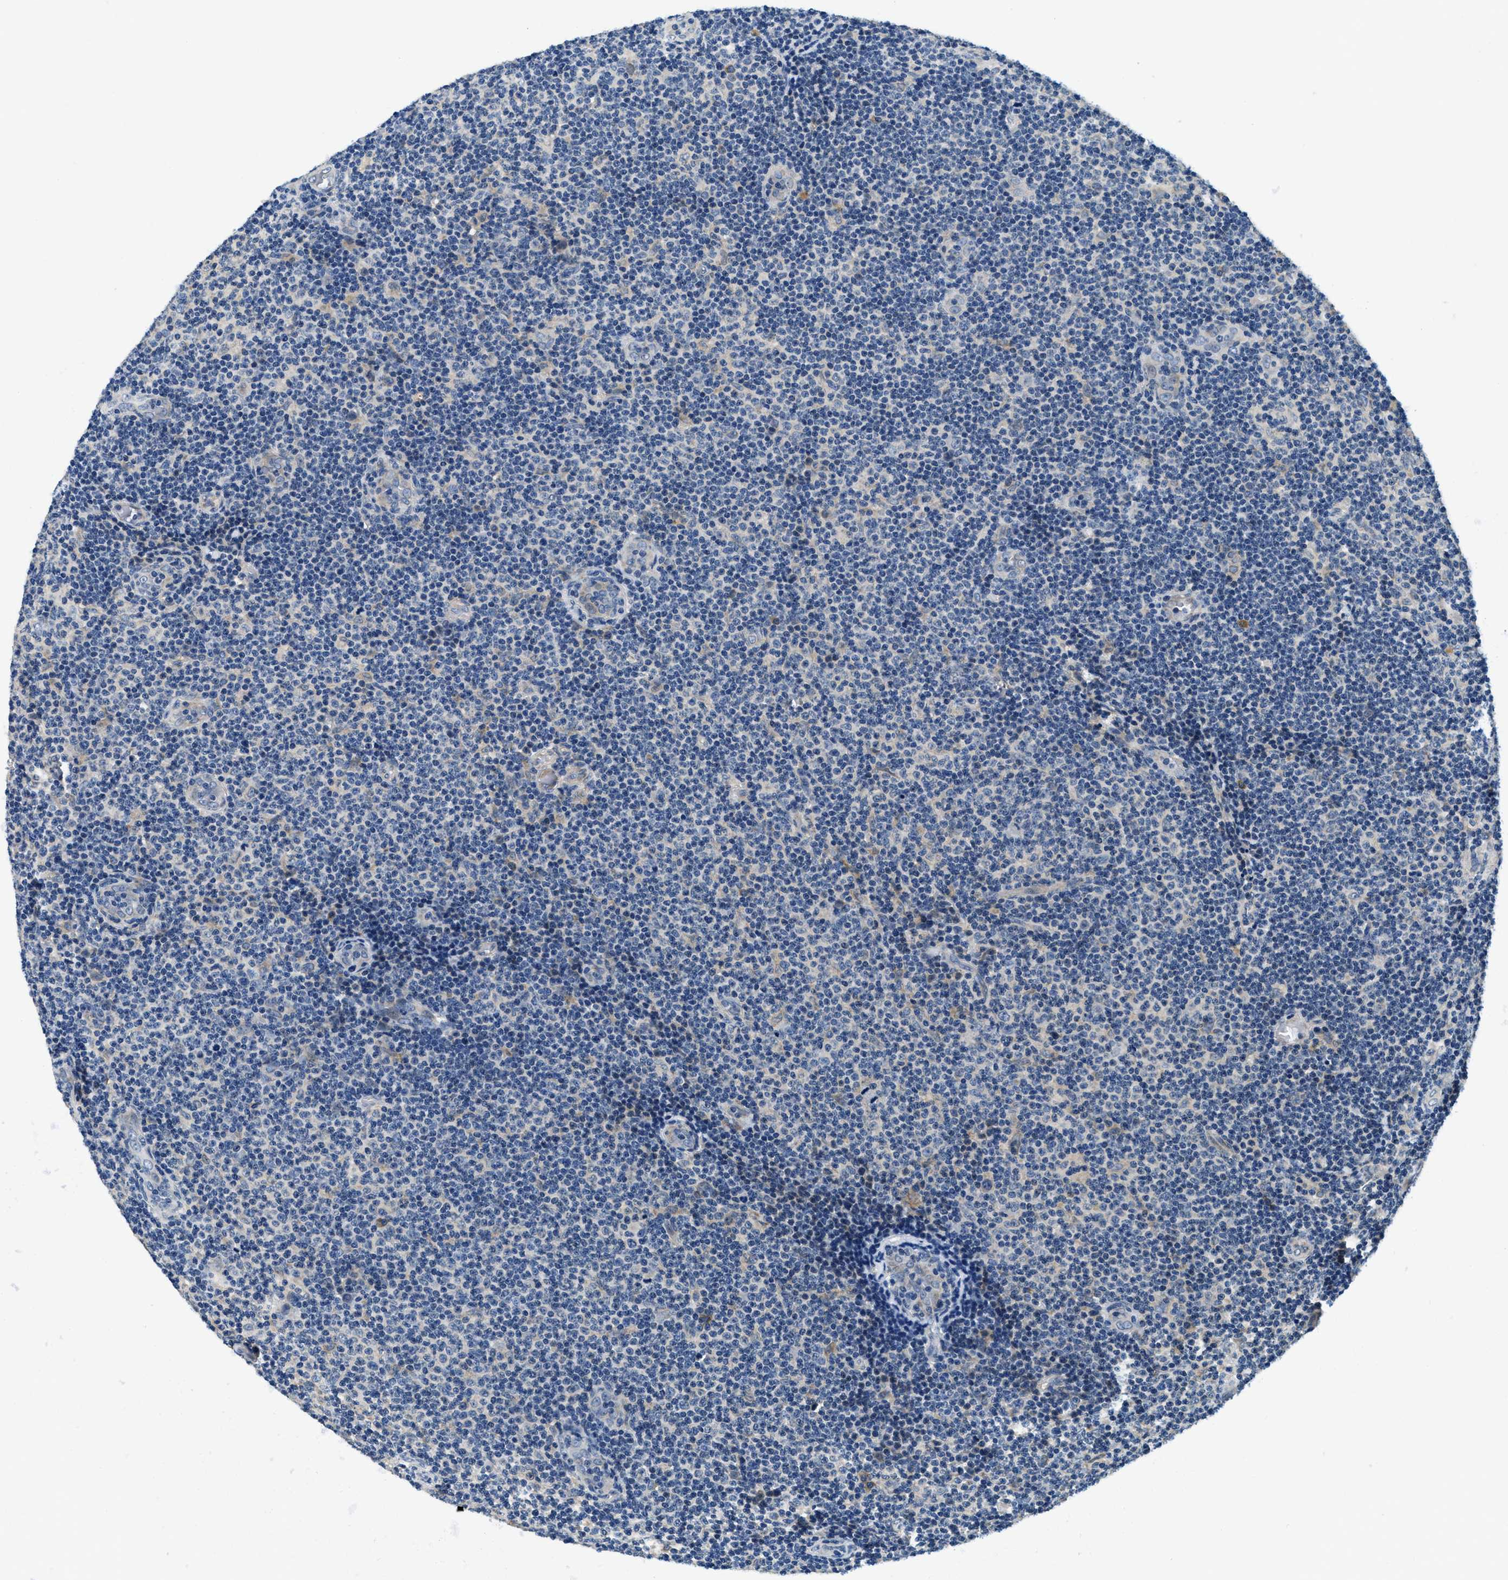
{"staining": {"intensity": "negative", "quantity": "none", "location": "none"}, "tissue": "lymphoma", "cell_type": "Tumor cells", "image_type": "cancer", "snomed": [{"axis": "morphology", "description": "Malignant lymphoma, non-Hodgkin's type, Low grade"}, {"axis": "topography", "description": "Lymph node"}], "caption": "The photomicrograph exhibits no staining of tumor cells in lymphoma.", "gene": "ALDH3A2", "patient": {"sex": "male", "age": 83}}